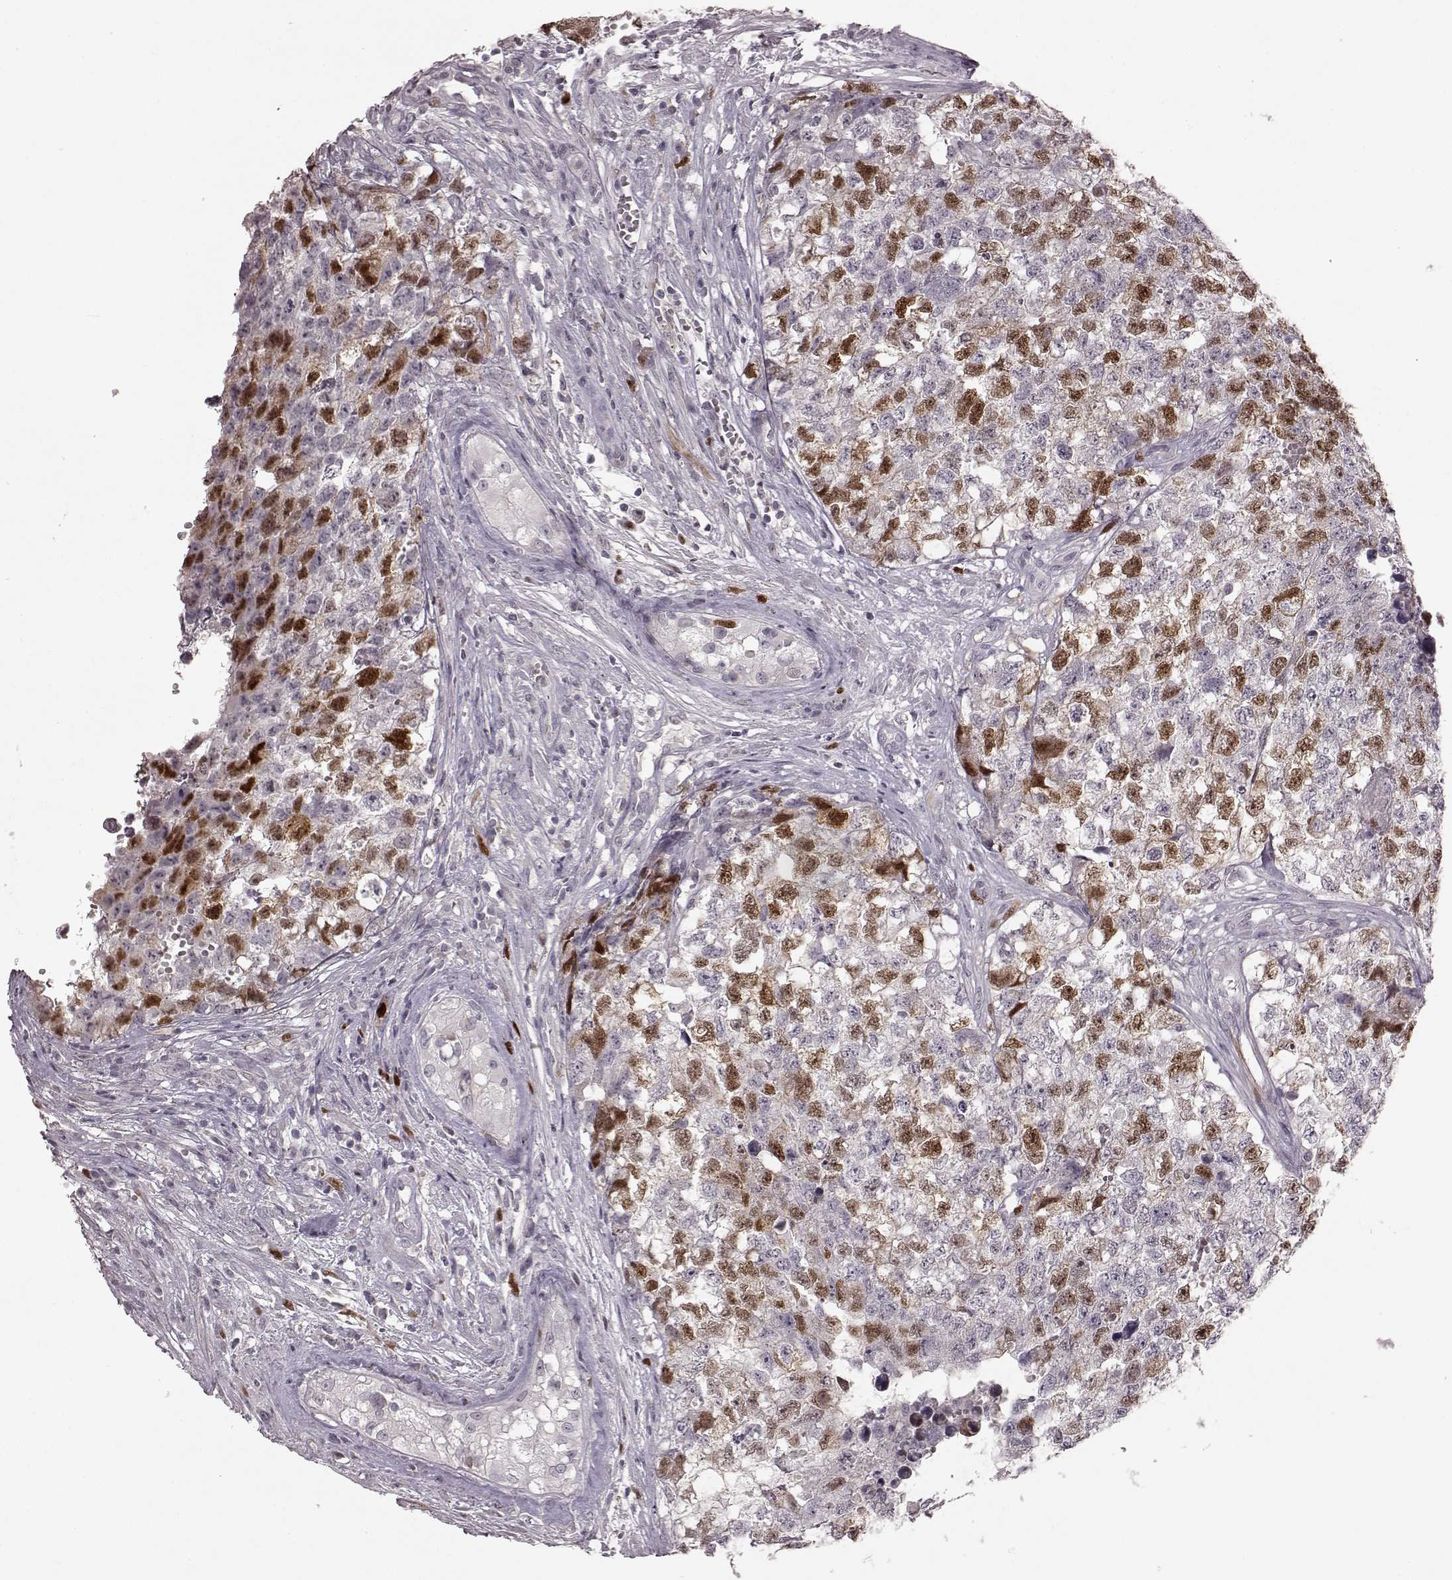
{"staining": {"intensity": "moderate", "quantity": "25%-75%", "location": "nuclear"}, "tissue": "testis cancer", "cell_type": "Tumor cells", "image_type": "cancer", "snomed": [{"axis": "morphology", "description": "Seminoma, NOS"}, {"axis": "morphology", "description": "Carcinoma, Embryonal, NOS"}, {"axis": "topography", "description": "Testis"}], "caption": "Moderate nuclear expression is present in about 25%-75% of tumor cells in testis cancer (embryonal carcinoma).", "gene": "CCNA2", "patient": {"sex": "male", "age": 22}}